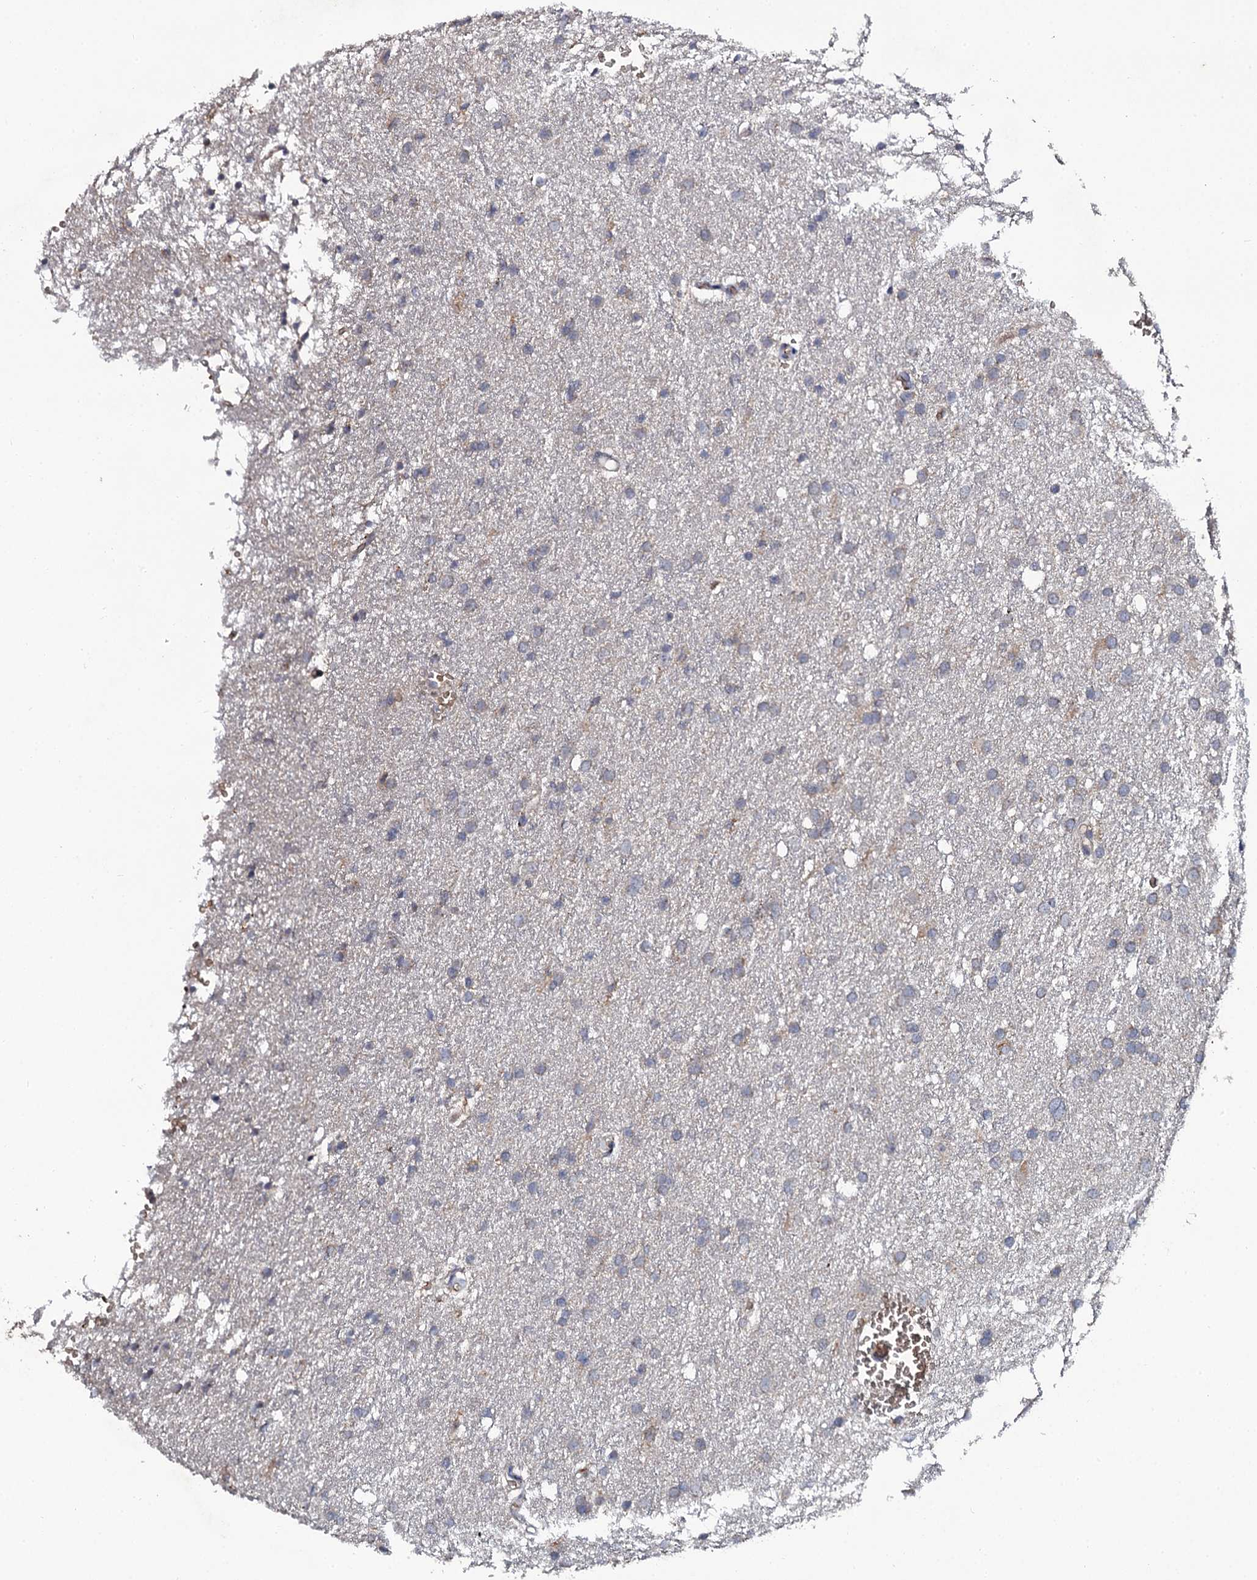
{"staining": {"intensity": "negative", "quantity": "none", "location": "none"}, "tissue": "glioma", "cell_type": "Tumor cells", "image_type": "cancer", "snomed": [{"axis": "morphology", "description": "Glioma, malignant, High grade"}, {"axis": "topography", "description": "Cerebral cortex"}], "caption": "This image is of malignant glioma (high-grade) stained with IHC to label a protein in brown with the nuclei are counter-stained blue. There is no expression in tumor cells.", "gene": "LRRC28", "patient": {"sex": "female", "age": 36}}